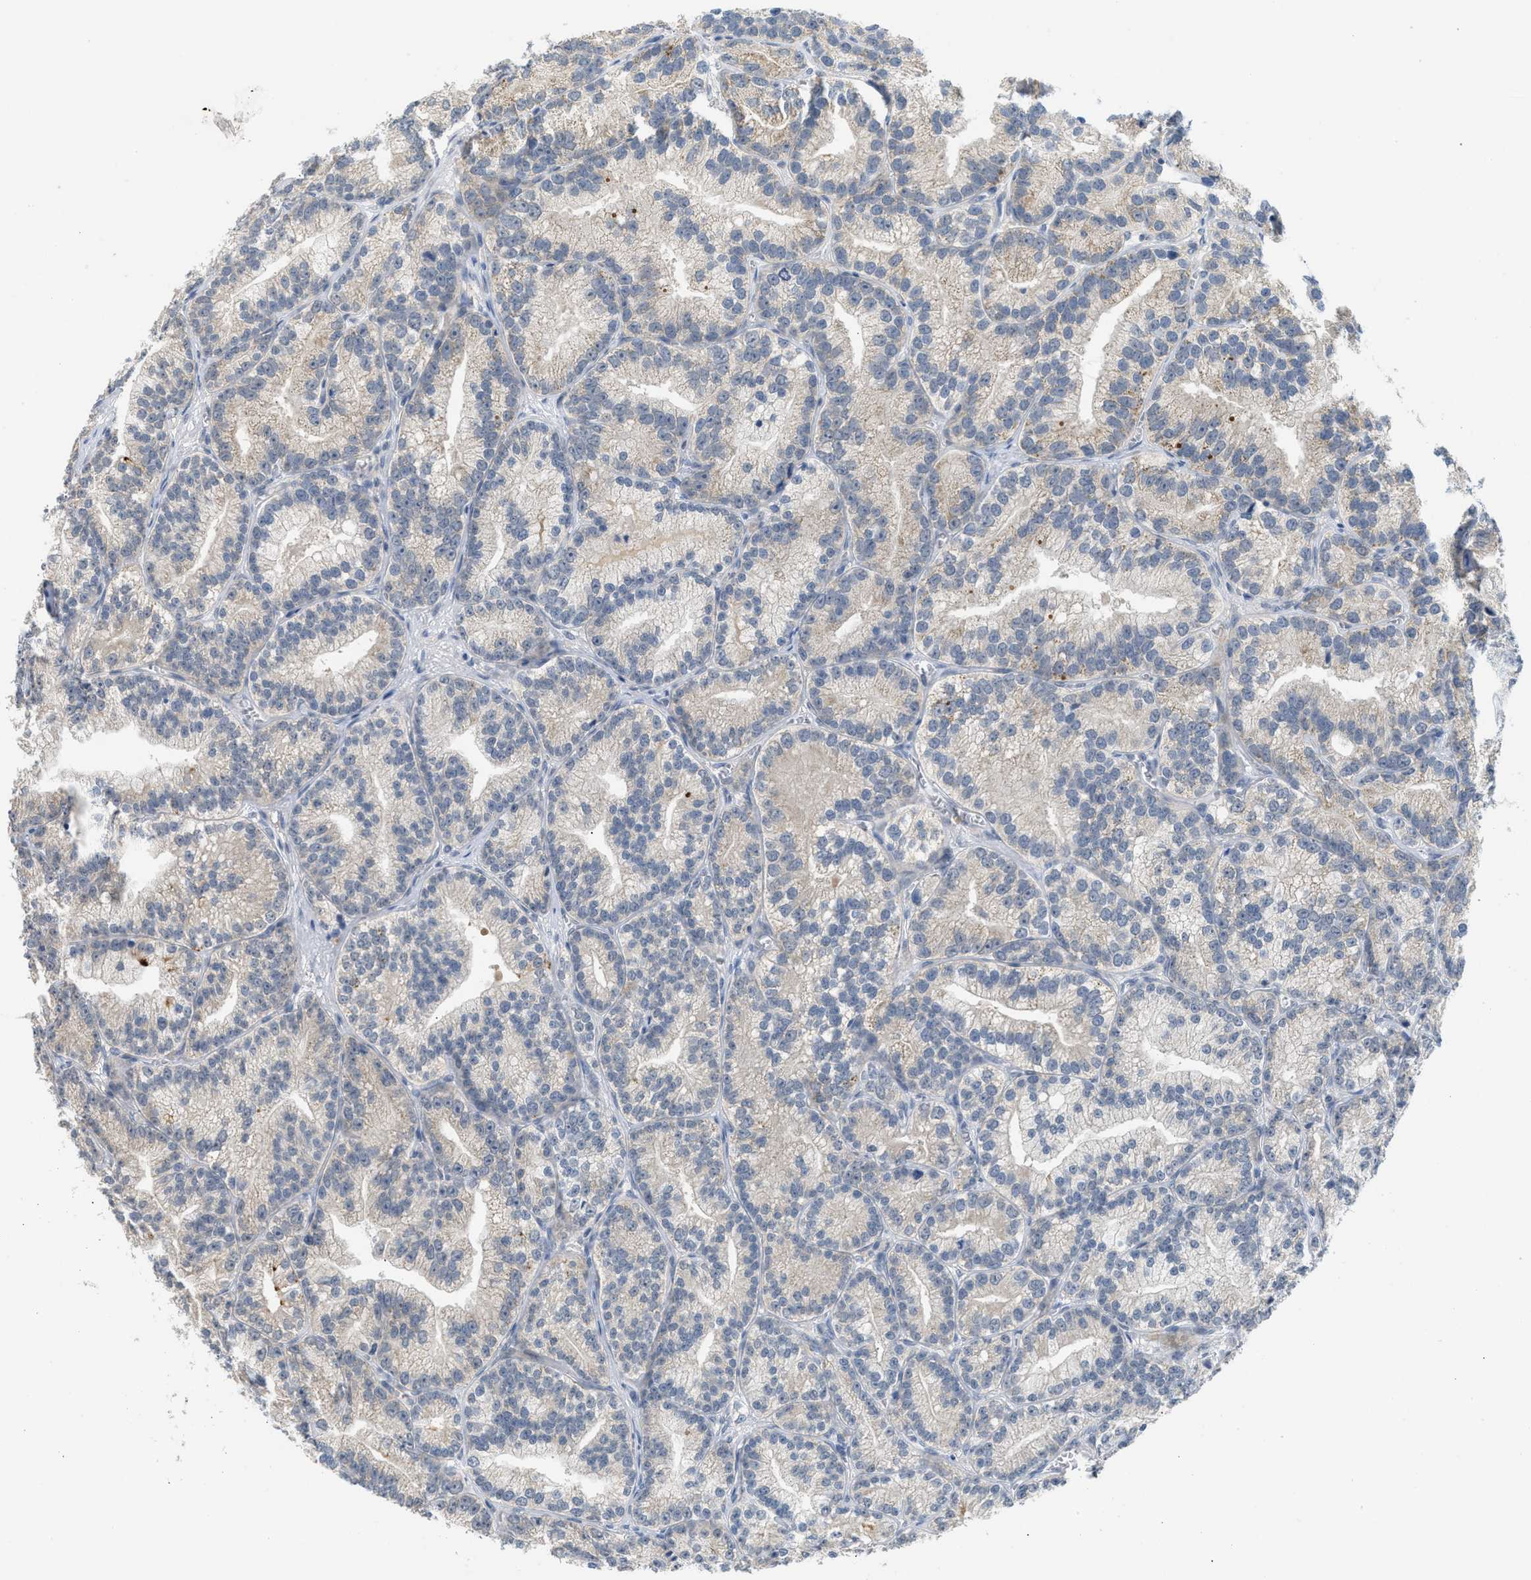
{"staining": {"intensity": "negative", "quantity": "none", "location": "none"}, "tissue": "prostate cancer", "cell_type": "Tumor cells", "image_type": "cancer", "snomed": [{"axis": "morphology", "description": "Adenocarcinoma, Low grade"}, {"axis": "topography", "description": "Prostate"}], "caption": "This is an immunohistochemistry (IHC) micrograph of human prostate adenocarcinoma (low-grade). There is no positivity in tumor cells.", "gene": "RHBDF2", "patient": {"sex": "male", "age": 89}}